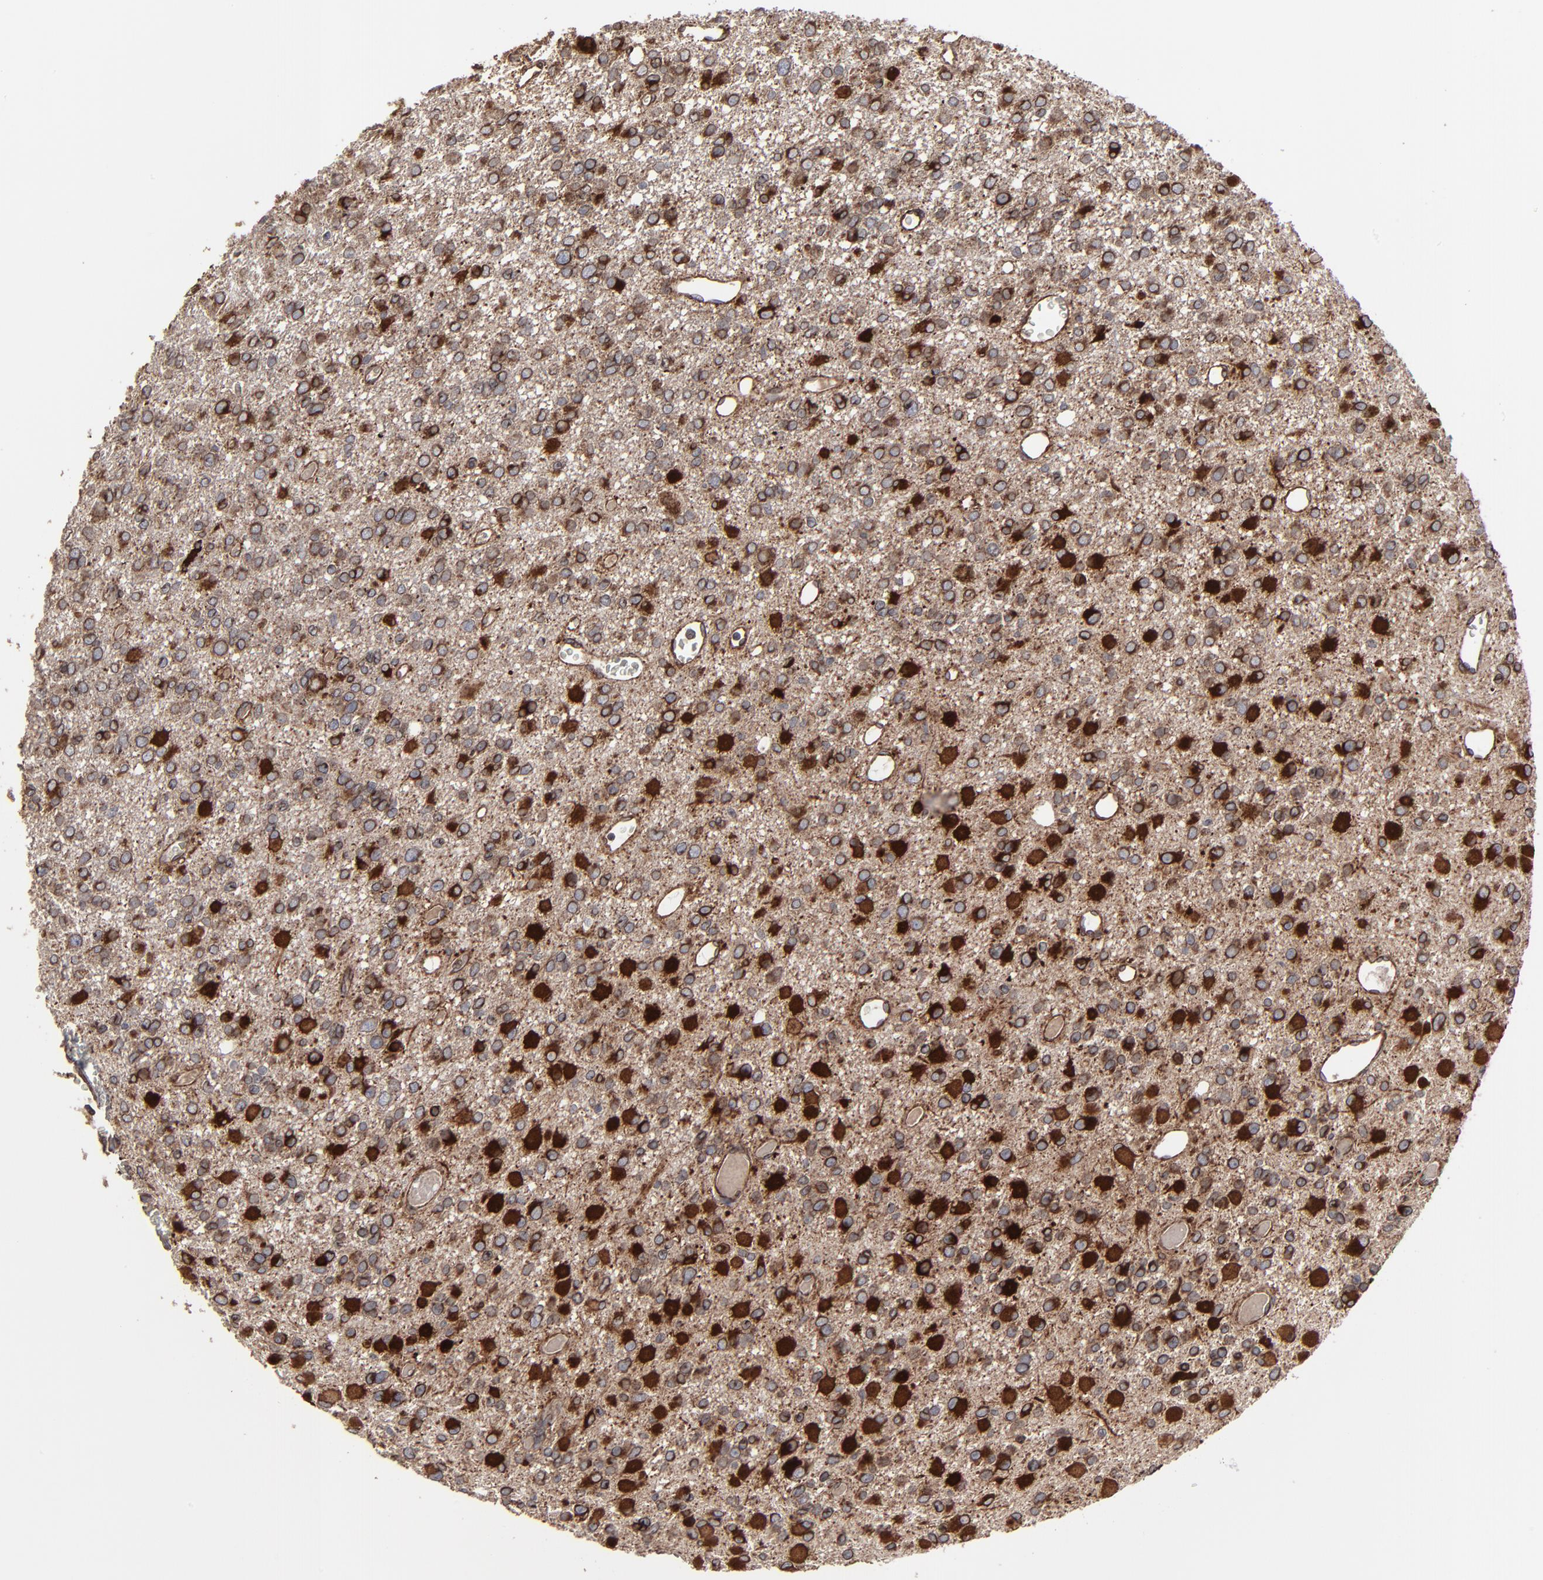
{"staining": {"intensity": "strong", "quantity": ">75%", "location": "cytoplasmic/membranous"}, "tissue": "glioma", "cell_type": "Tumor cells", "image_type": "cancer", "snomed": [{"axis": "morphology", "description": "Glioma, malignant, Low grade"}, {"axis": "topography", "description": "Brain"}], "caption": "A high amount of strong cytoplasmic/membranous positivity is identified in approximately >75% of tumor cells in malignant glioma (low-grade) tissue. (DAB IHC, brown staining for protein, blue staining for nuclei).", "gene": "CNIH1", "patient": {"sex": "male", "age": 42}}